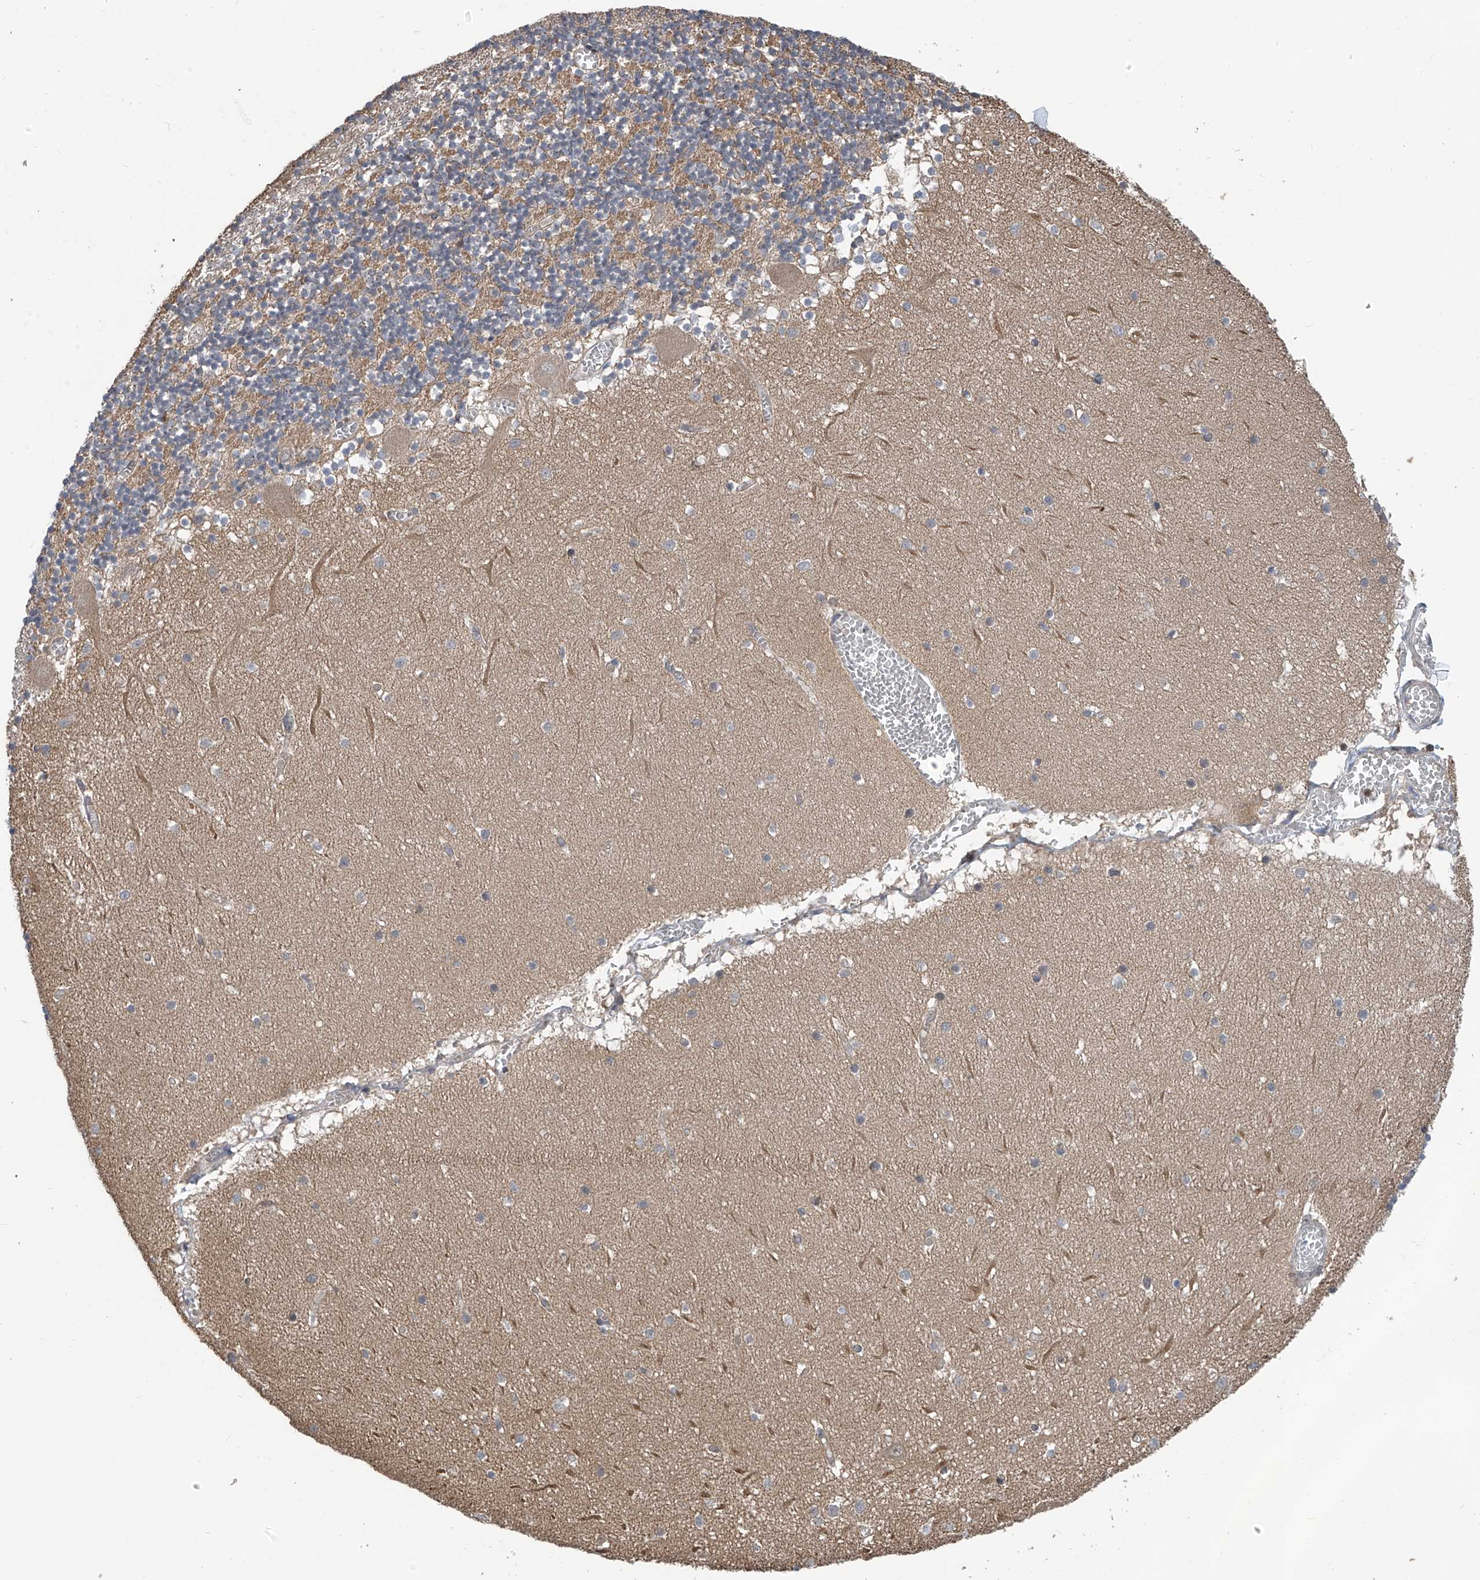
{"staining": {"intensity": "weak", "quantity": "25%-75%", "location": "cytoplasmic/membranous"}, "tissue": "cerebellum", "cell_type": "Cells in granular layer", "image_type": "normal", "snomed": [{"axis": "morphology", "description": "Normal tissue, NOS"}, {"axis": "topography", "description": "Cerebellum"}], "caption": "The micrograph displays immunohistochemical staining of unremarkable cerebellum. There is weak cytoplasmic/membranous staining is identified in about 25%-75% of cells in granular layer. The protein of interest is stained brown, and the nuclei are stained in blue (DAB (3,3'-diaminobenzidine) IHC with brightfield microscopy, high magnification).", "gene": "DNAJC9", "patient": {"sex": "female", "age": 28}}